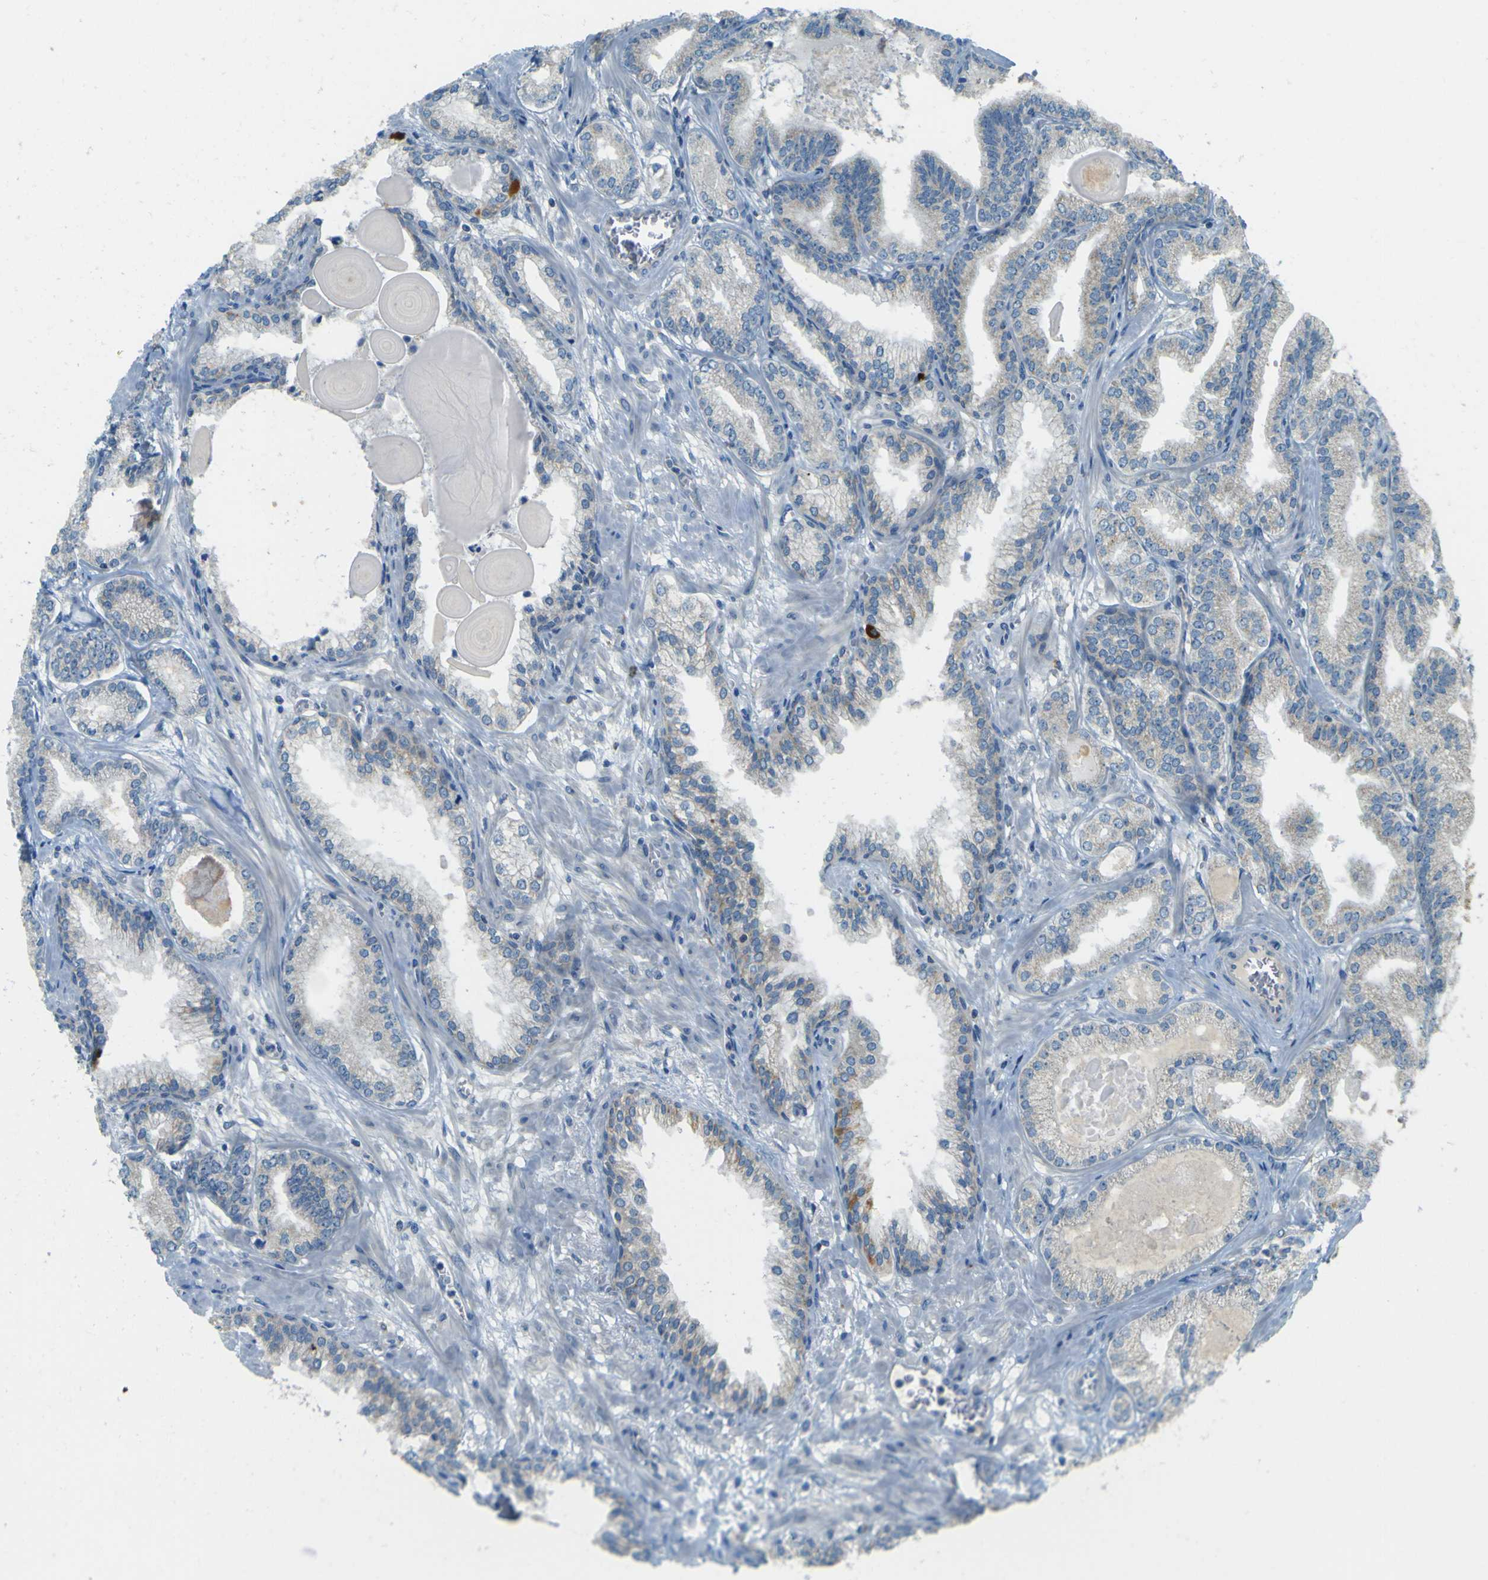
{"staining": {"intensity": "negative", "quantity": "none", "location": "none"}, "tissue": "prostate cancer", "cell_type": "Tumor cells", "image_type": "cancer", "snomed": [{"axis": "morphology", "description": "Adenocarcinoma, Medium grade"}, {"axis": "topography", "description": "Prostate"}], "caption": "The image shows no staining of tumor cells in prostate cancer (adenocarcinoma (medium-grade)).", "gene": "FKTN", "patient": {"sex": "male", "age": 72}}